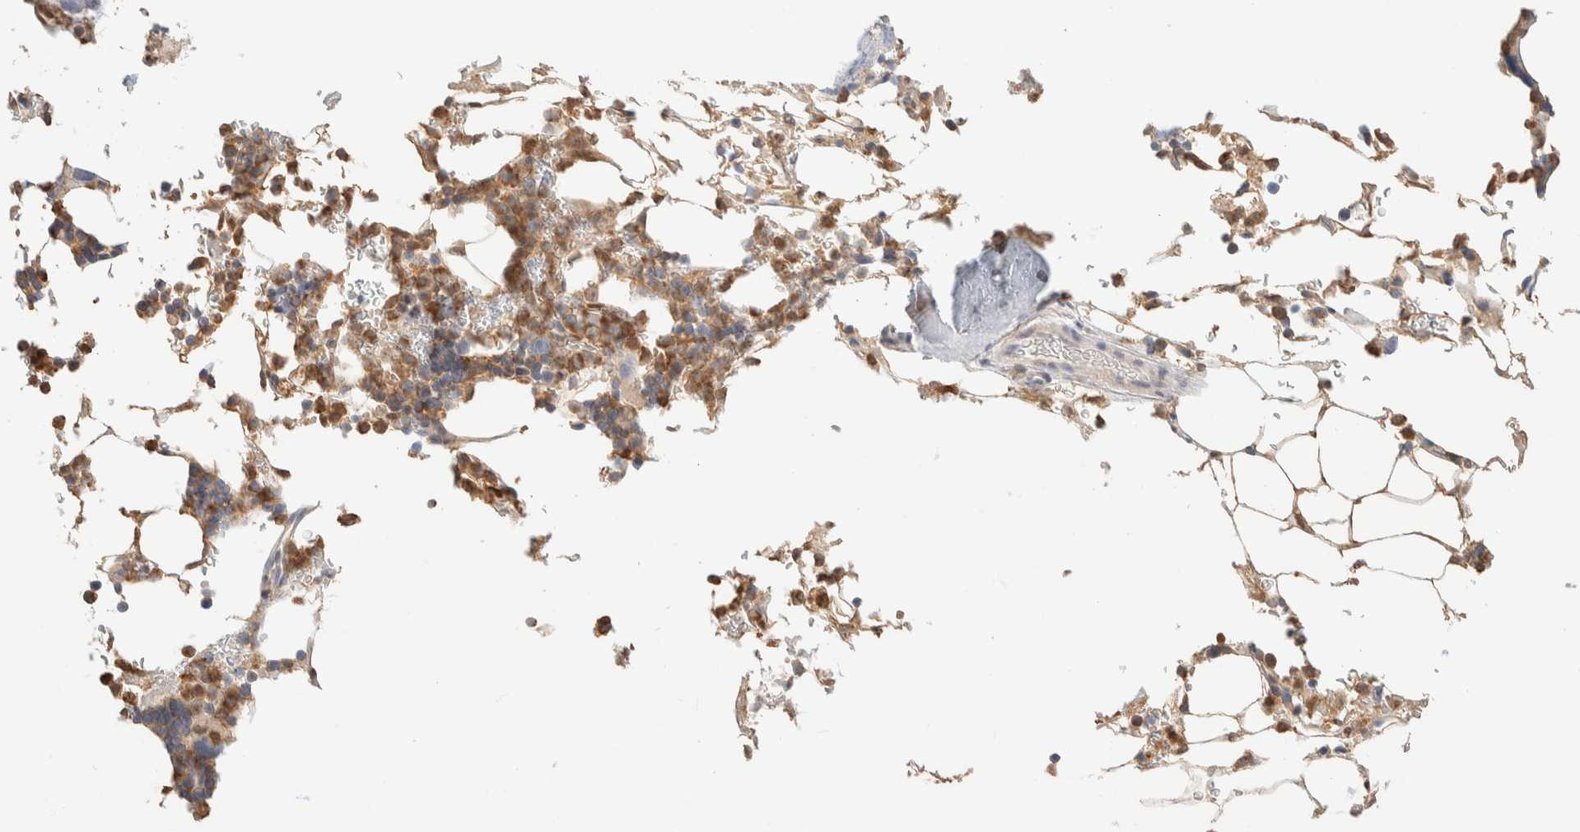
{"staining": {"intensity": "moderate", "quantity": "25%-75%", "location": "cytoplasmic/membranous"}, "tissue": "bone marrow", "cell_type": "Hematopoietic cells", "image_type": "normal", "snomed": [{"axis": "morphology", "description": "Normal tissue, NOS"}, {"axis": "topography", "description": "Bone marrow"}], "caption": "Hematopoietic cells demonstrate medium levels of moderate cytoplasmic/membranous expression in about 25%-75% of cells in unremarkable human bone marrow.", "gene": "HDHD3", "patient": {"sex": "female", "age": 81}}